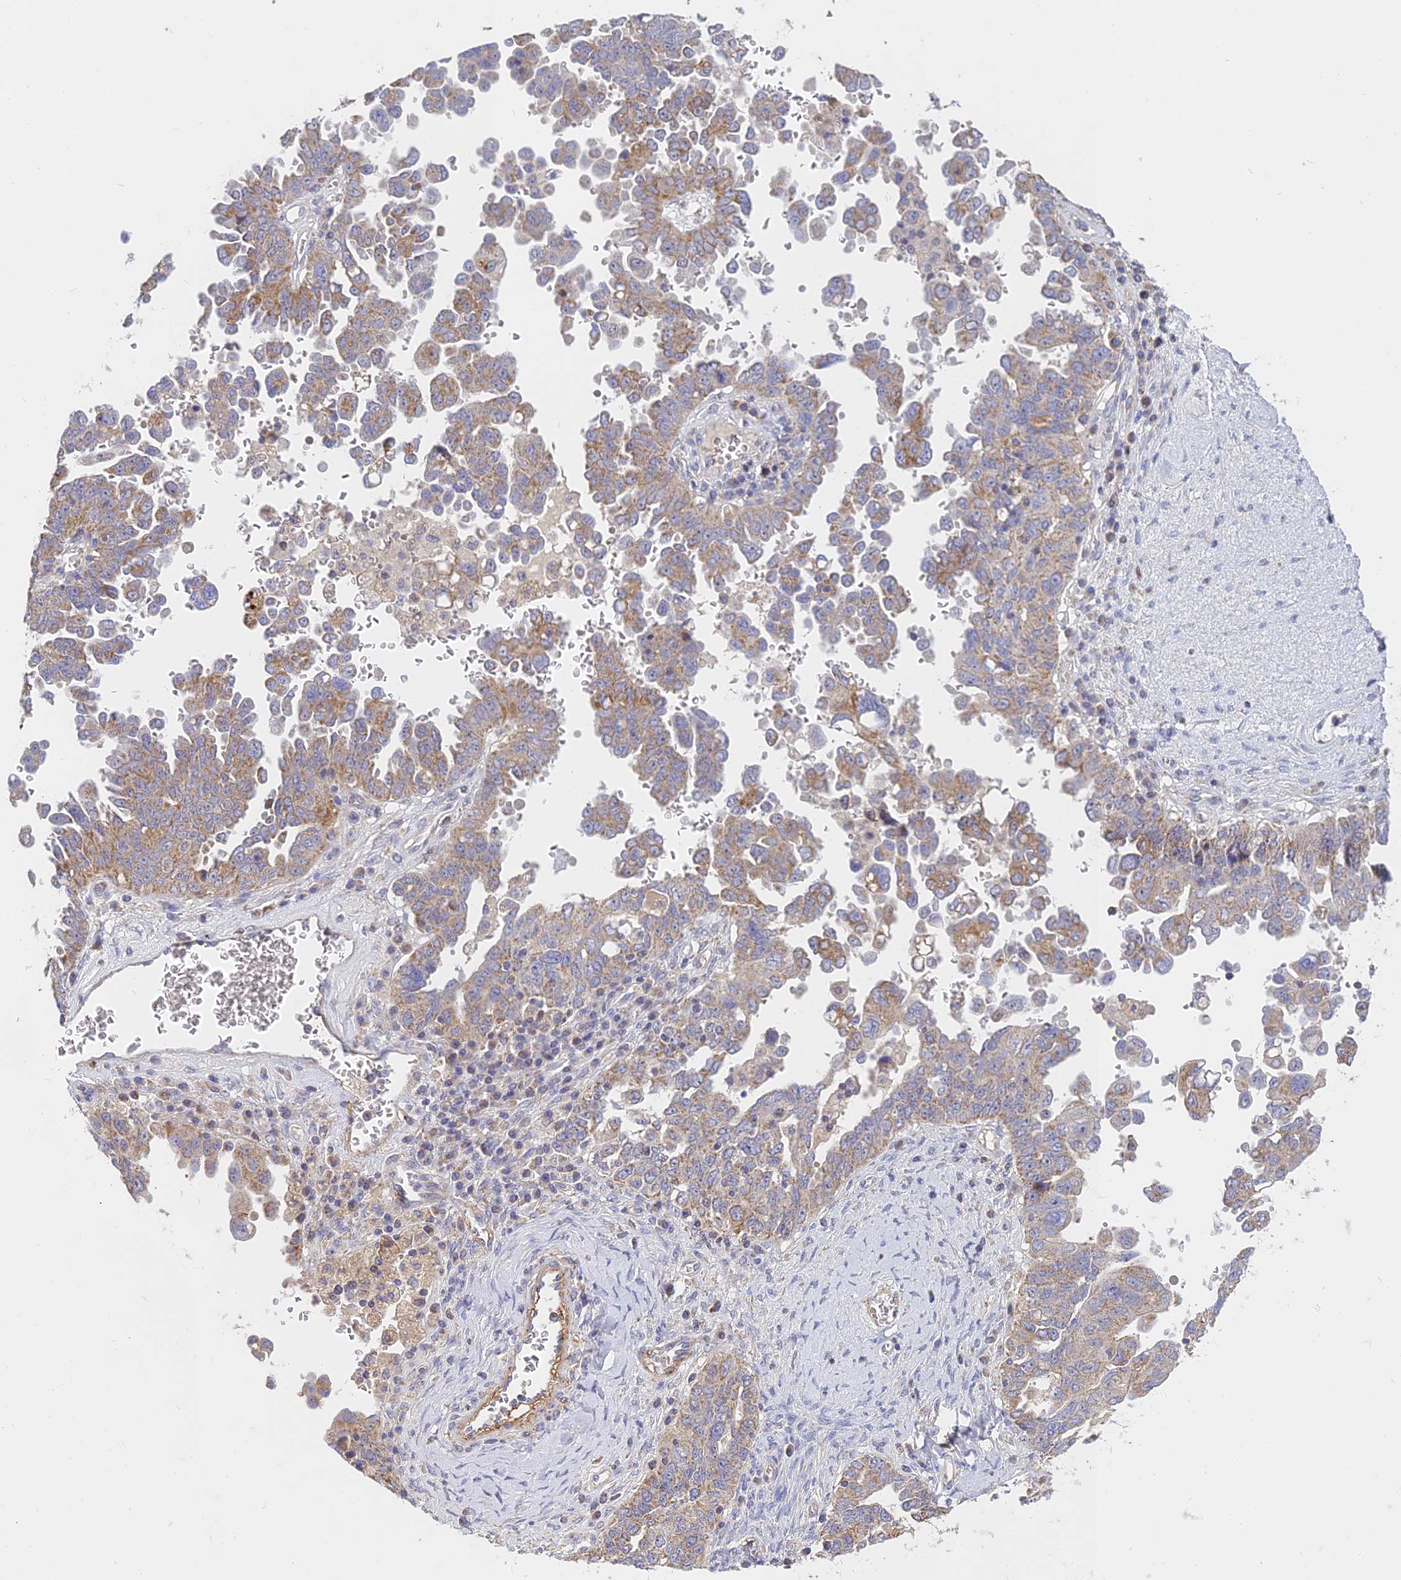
{"staining": {"intensity": "weak", "quantity": ">75%", "location": "cytoplasmic/membranous"}, "tissue": "ovarian cancer", "cell_type": "Tumor cells", "image_type": "cancer", "snomed": [{"axis": "morphology", "description": "Carcinoma, endometroid"}, {"axis": "topography", "description": "Ovary"}], "caption": "DAB (3,3'-diaminobenzidine) immunohistochemical staining of endometroid carcinoma (ovarian) reveals weak cytoplasmic/membranous protein positivity in about >75% of tumor cells.", "gene": "MRPL15", "patient": {"sex": "female", "age": 62}}